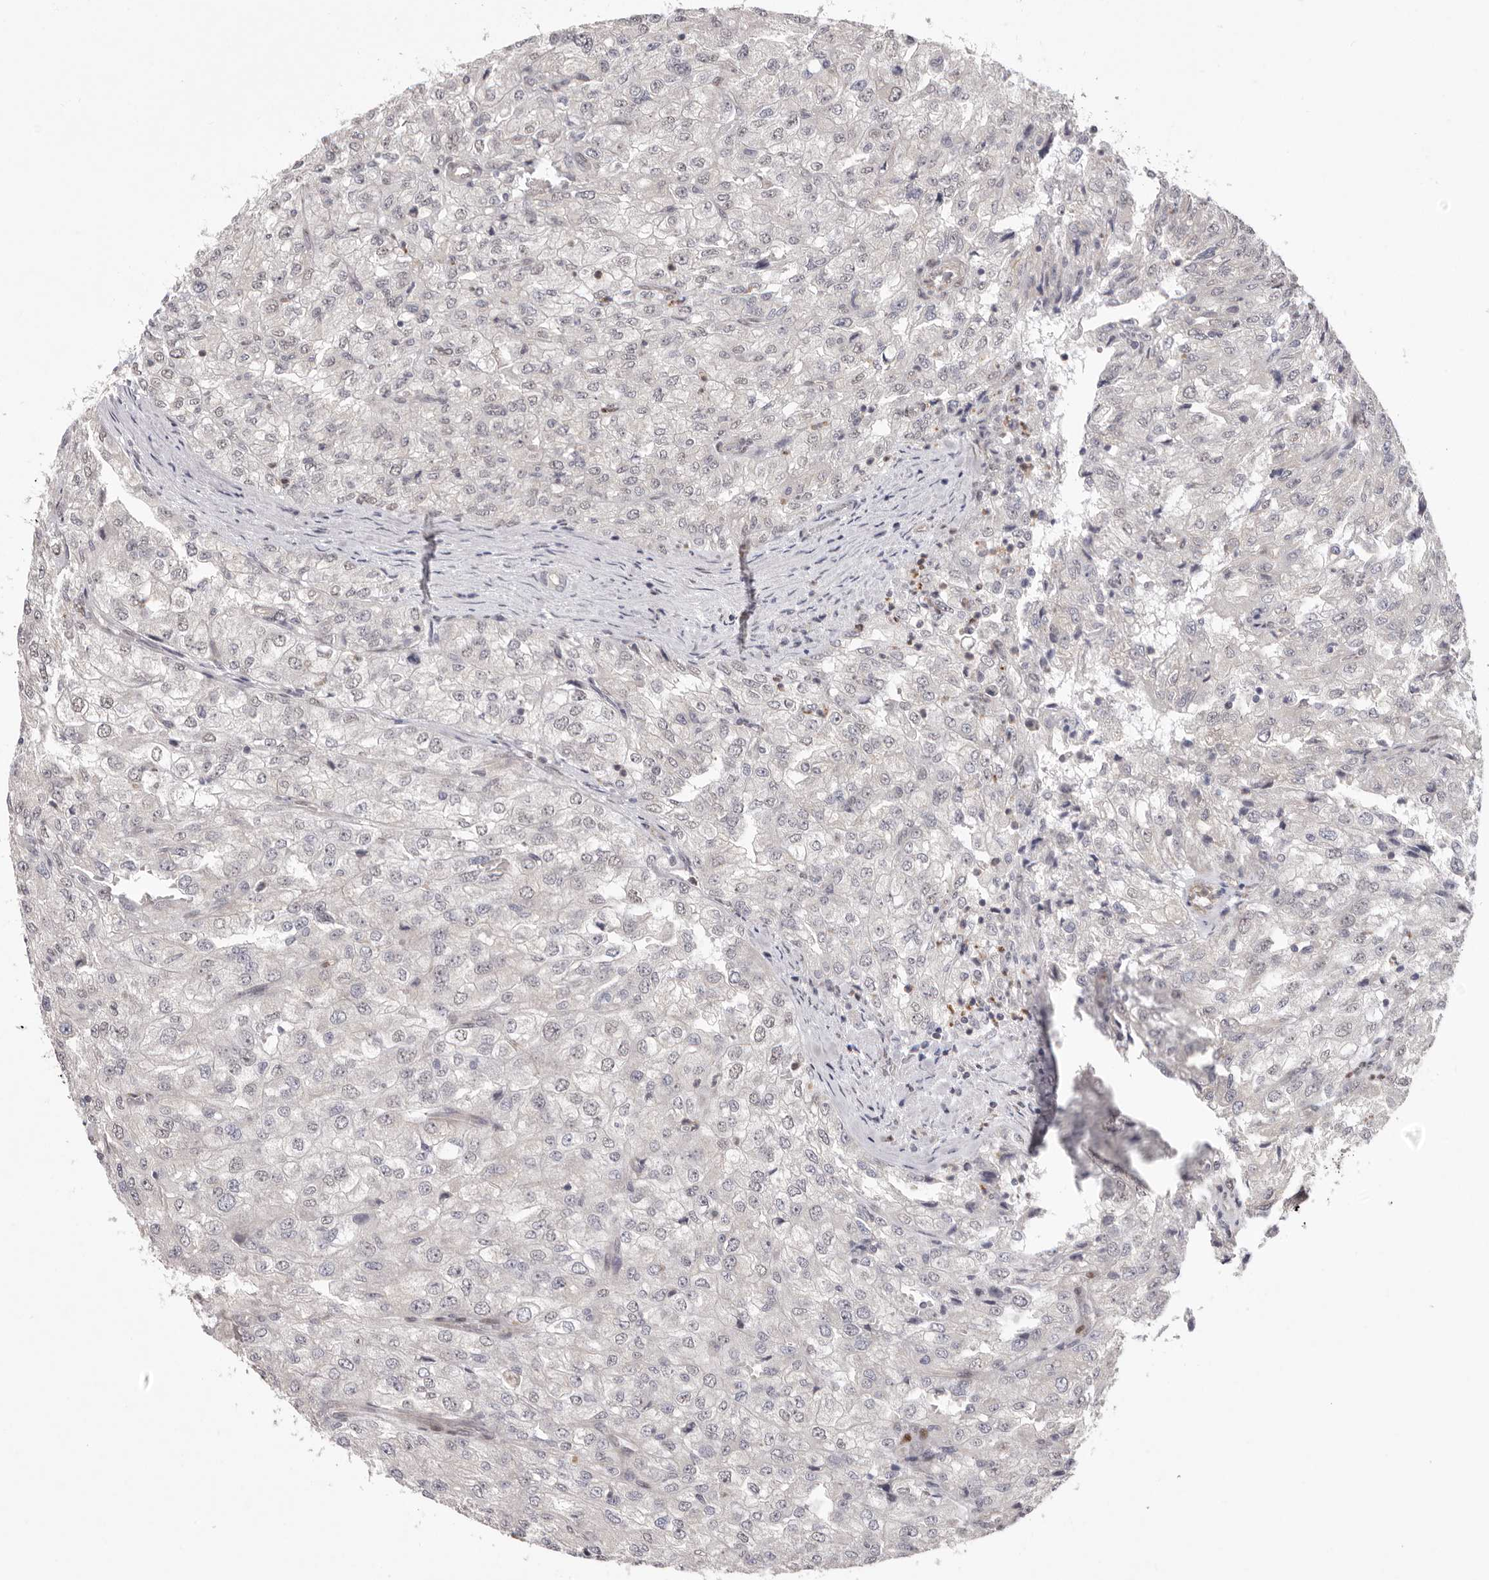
{"staining": {"intensity": "negative", "quantity": "none", "location": "none"}, "tissue": "renal cancer", "cell_type": "Tumor cells", "image_type": "cancer", "snomed": [{"axis": "morphology", "description": "Adenocarcinoma, NOS"}, {"axis": "topography", "description": "Kidney"}], "caption": "Immunohistochemistry (IHC) photomicrograph of human renal adenocarcinoma stained for a protein (brown), which displays no expression in tumor cells.", "gene": "GLRX3", "patient": {"sex": "female", "age": 54}}